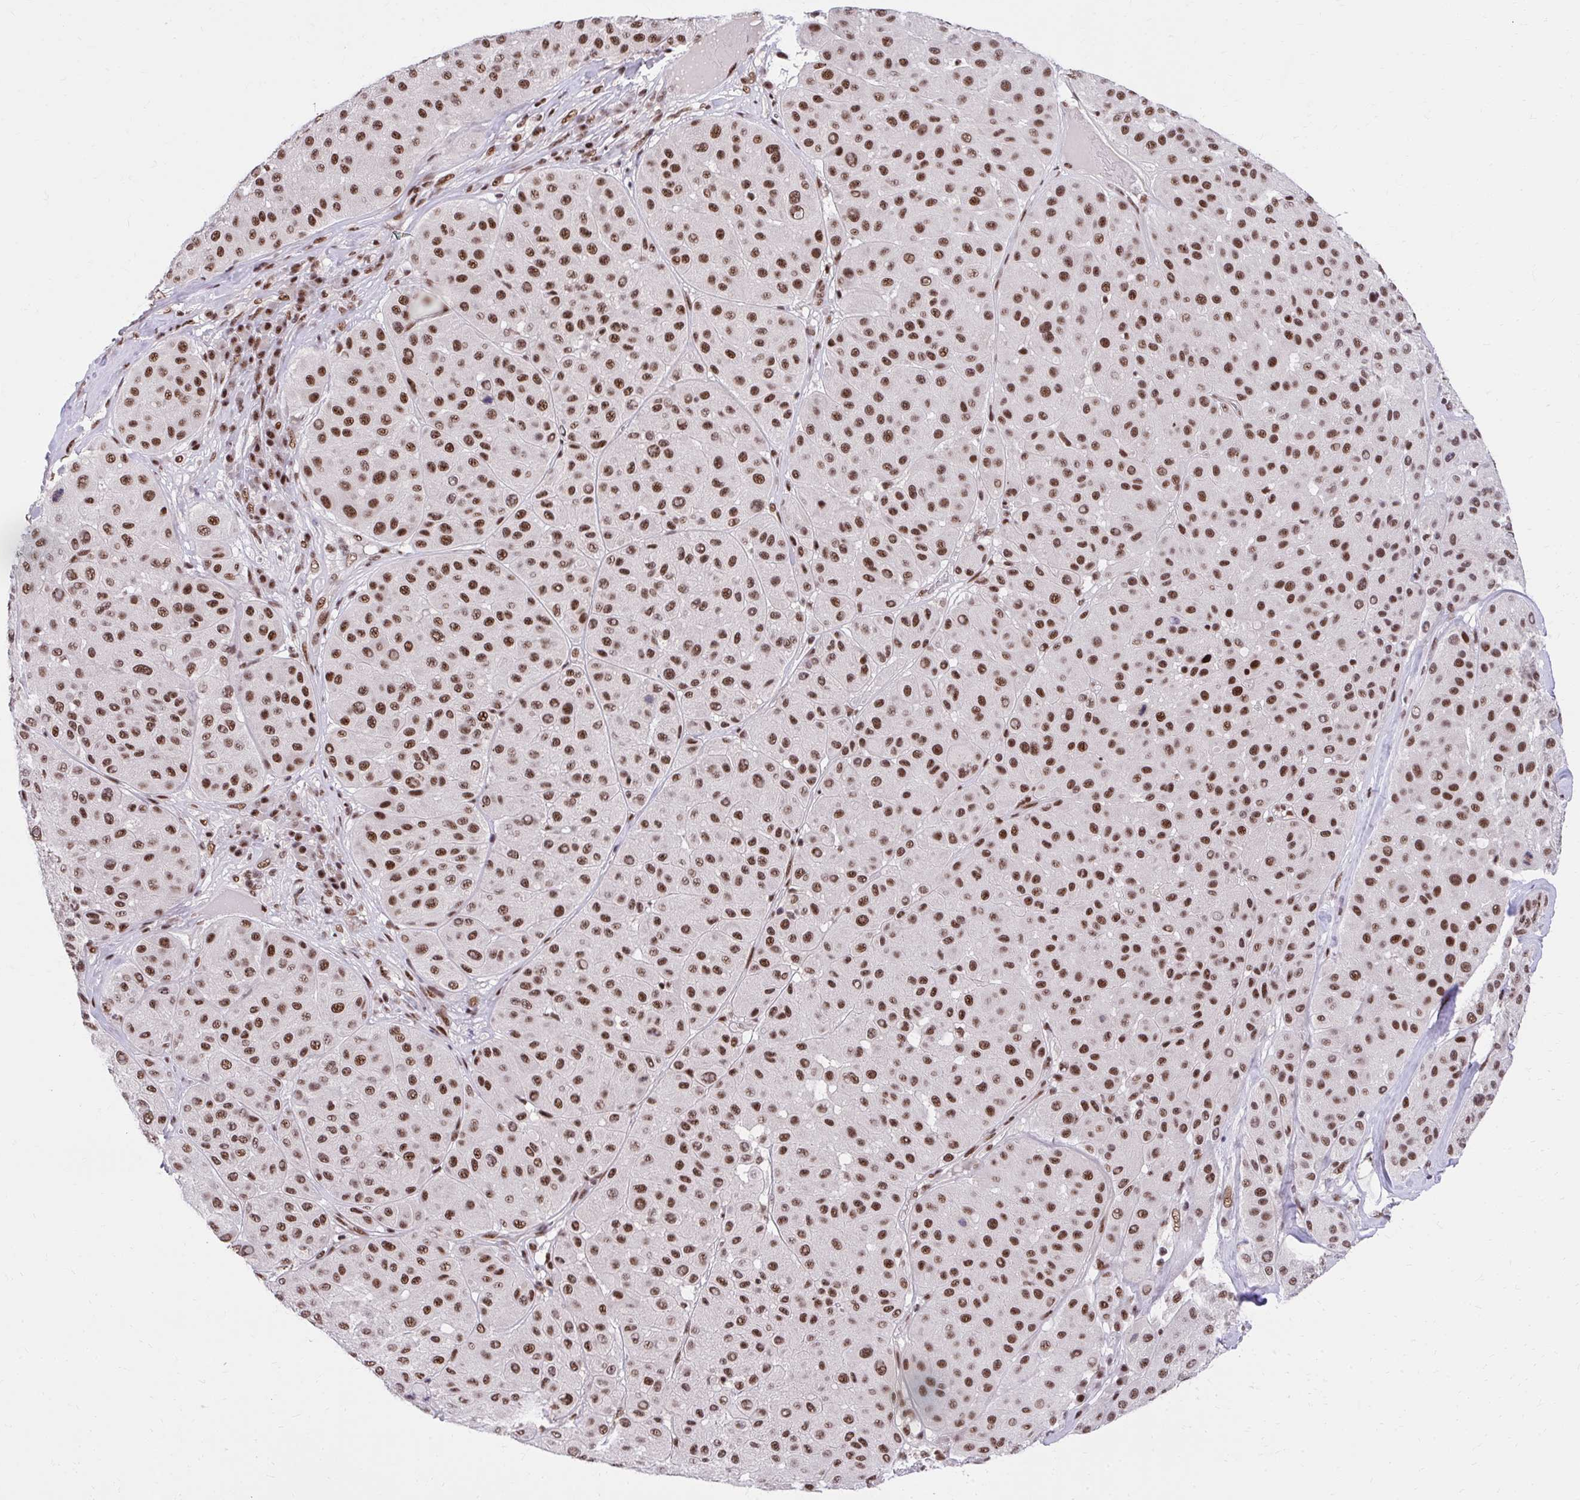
{"staining": {"intensity": "strong", "quantity": ">75%", "location": "nuclear"}, "tissue": "melanoma", "cell_type": "Tumor cells", "image_type": "cancer", "snomed": [{"axis": "morphology", "description": "Malignant melanoma, Metastatic site"}, {"axis": "topography", "description": "Smooth muscle"}], "caption": "Strong nuclear positivity is present in approximately >75% of tumor cells in melanoma.", "gene": "SYNE4", "patient": {"sex": "male", "age": 41}}